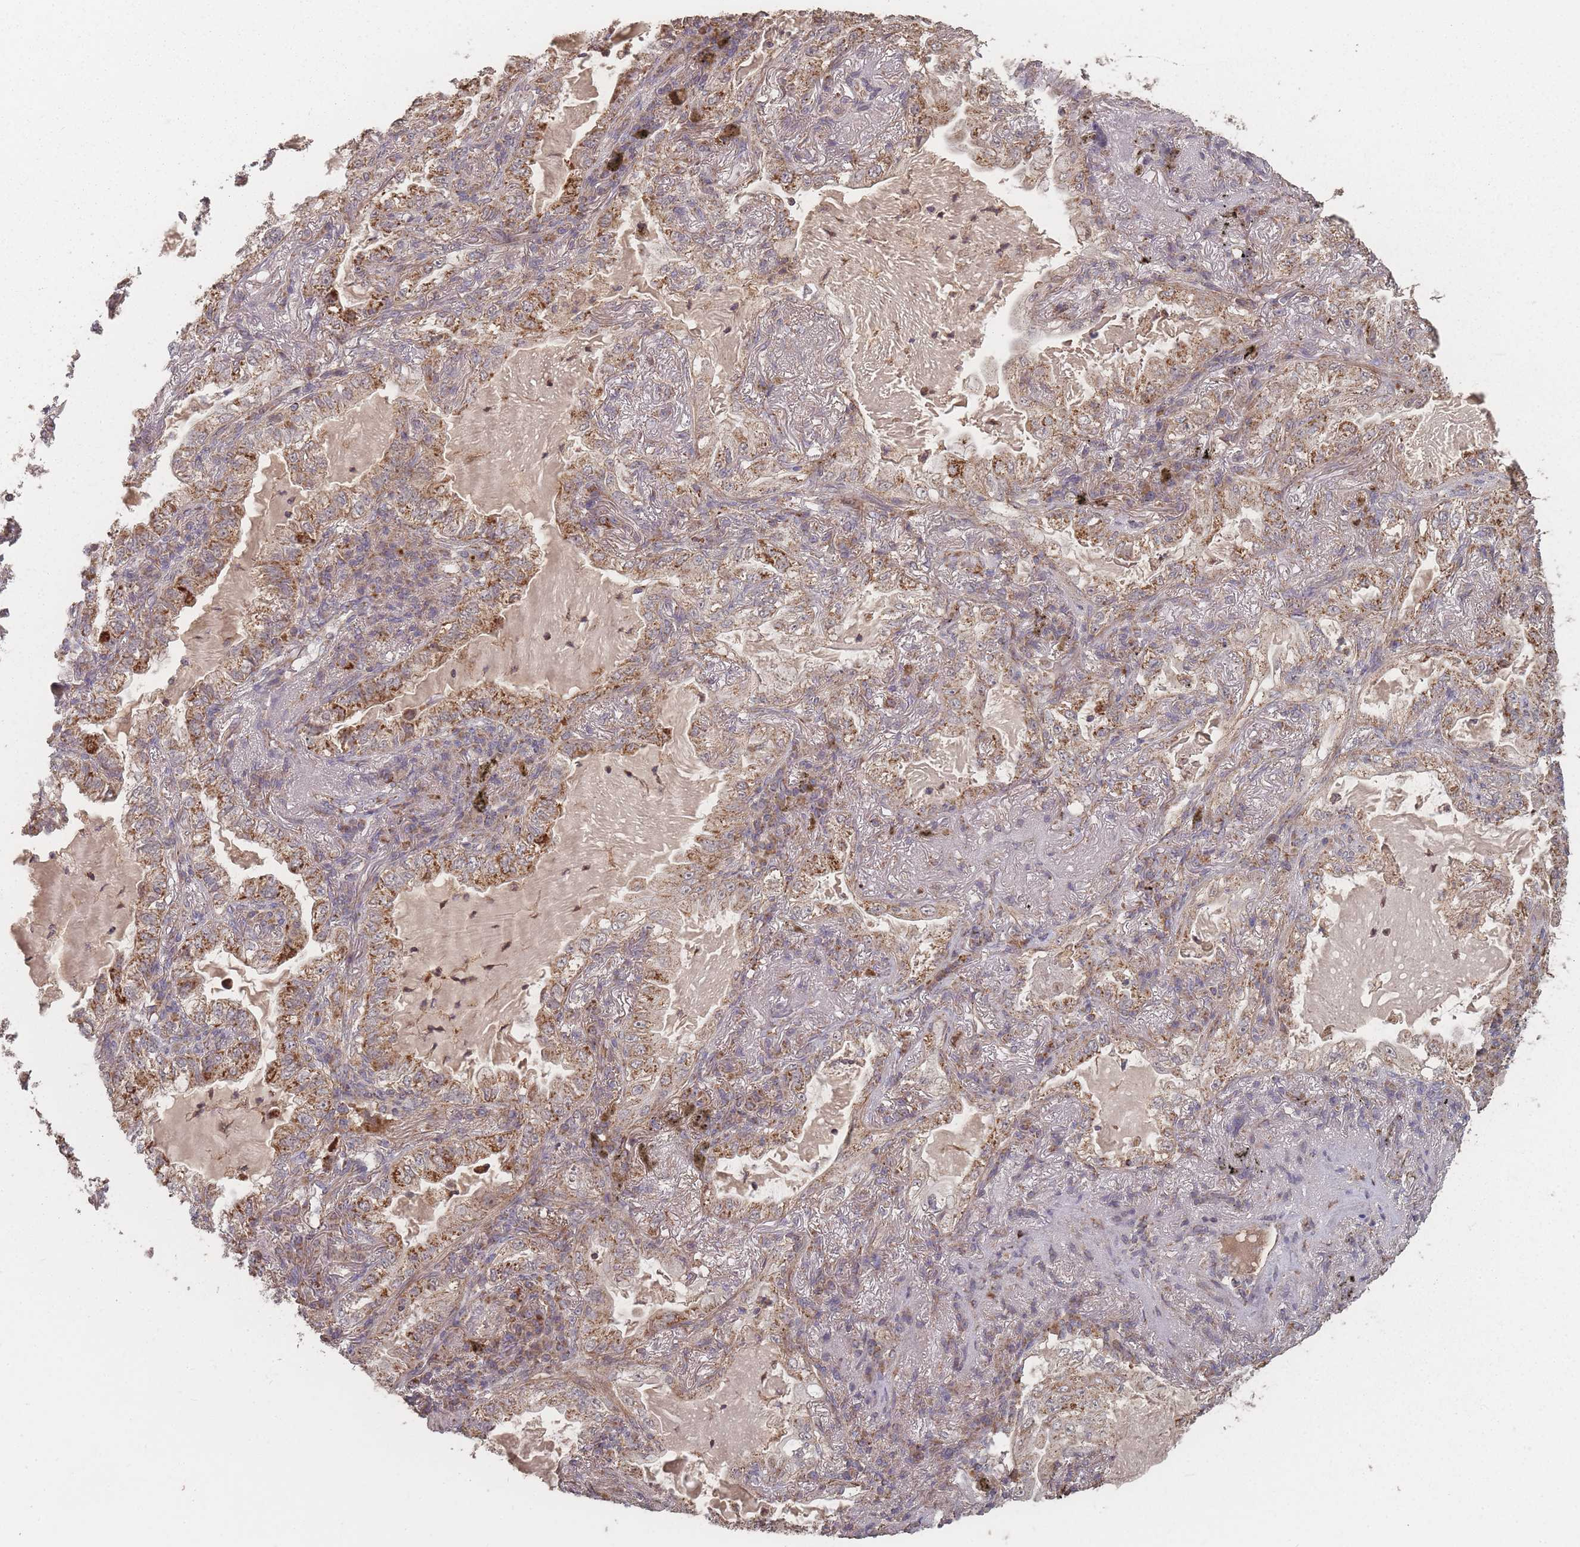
{"staining": {"intensity": "moderate", "quantity": ">75%", "location": "cytoplasmic/membranous"}, "tissue": "lung cancer", "cell_type": "Tumor cells", "image_type": "cancer", "snomed": [{"axis": "morphology", "description": "Adenocarcinoma, NOS"}, {"axis": "topography", "description": "Lung"}], "caption": "Immunohistochemistry micrograph of neoplastic tissue: human lung cancer stained using IHC reveals medium levels of moderate protein expression localized specifically in the cytoplasmic/membranous of tumor cells, appearing as a cytoplasmic/membranous brown color.", "gene": "LYRM7", "patient": {"sex": "female", "age": 73}}